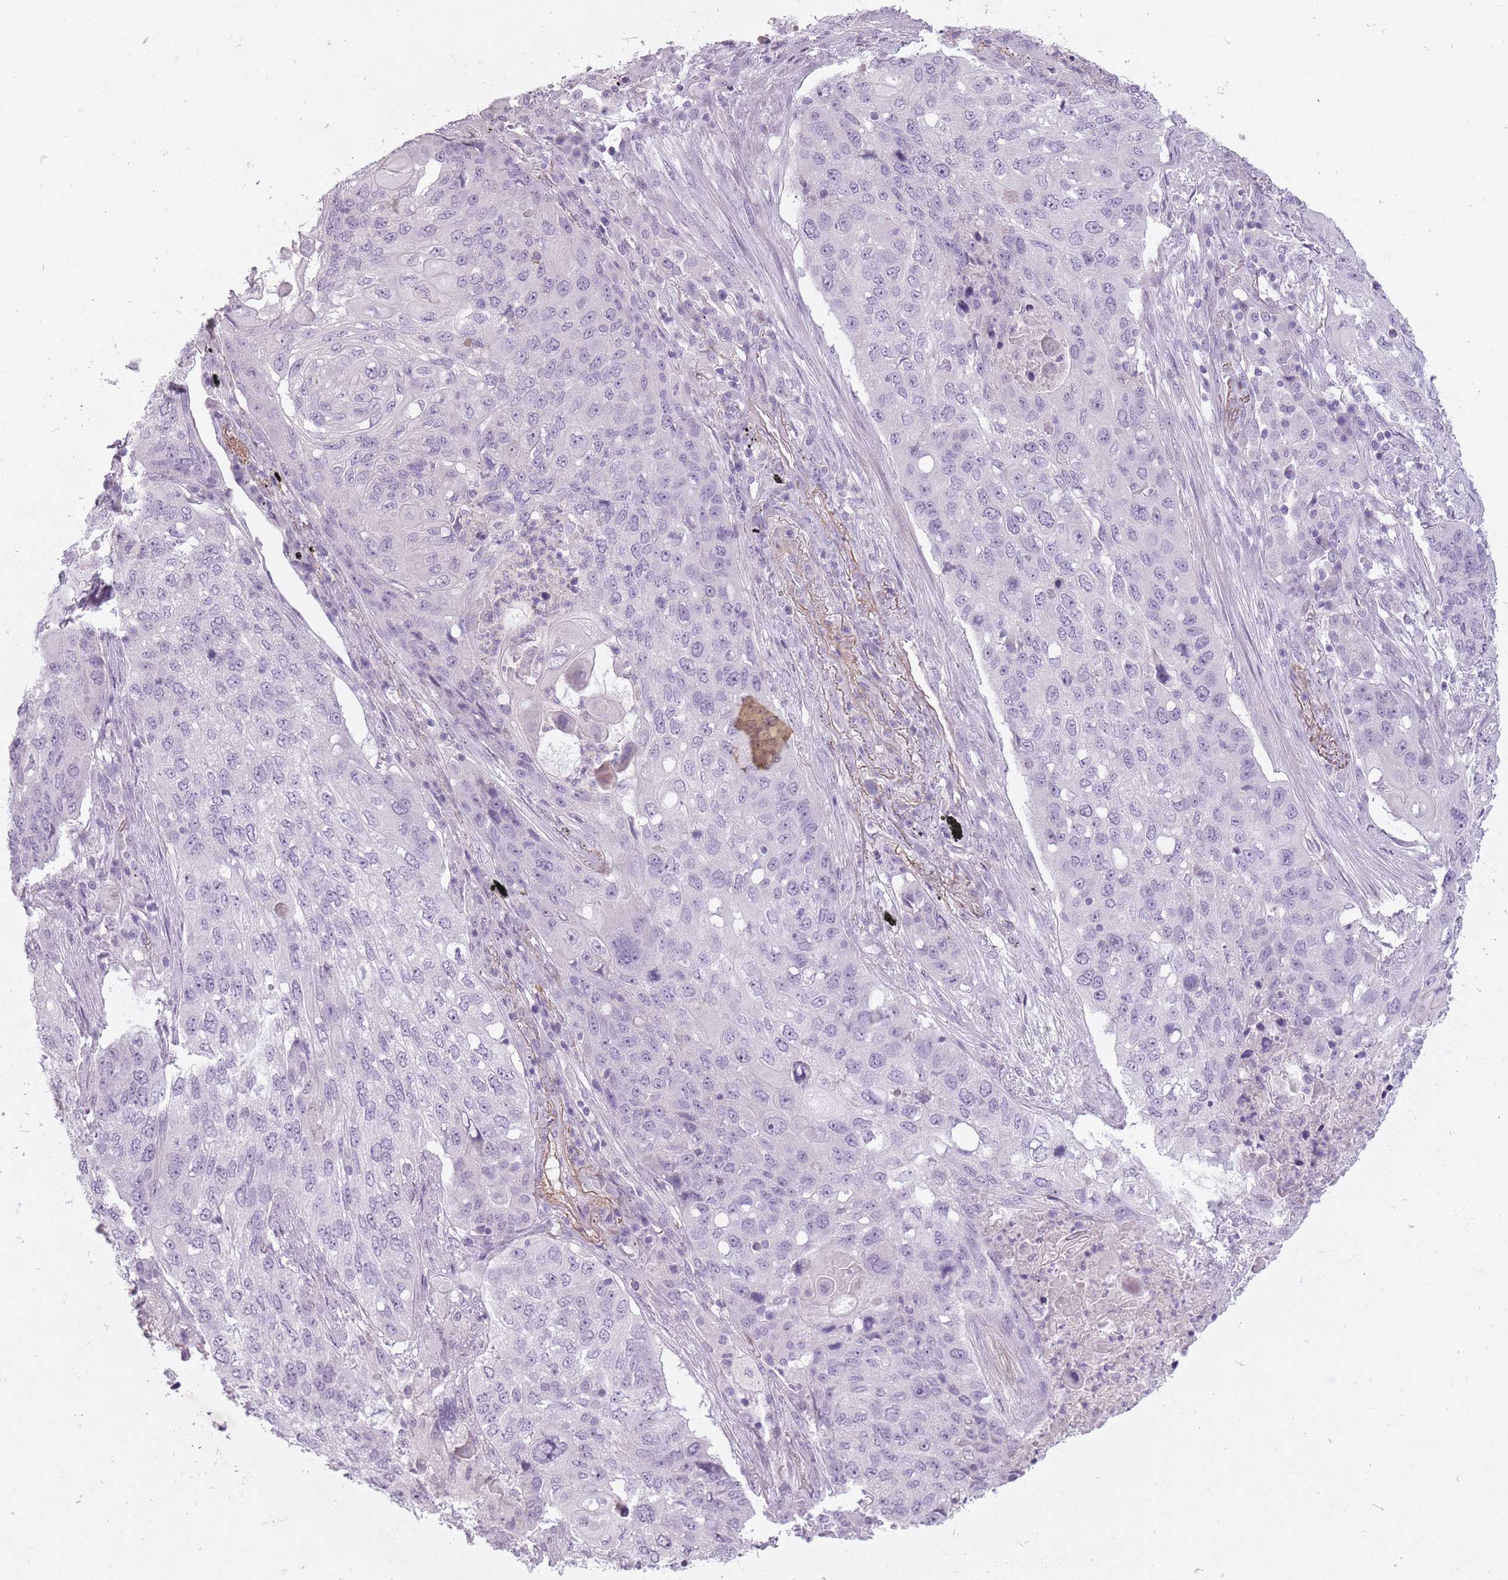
{"staining": {"intensity": "negative", "quantity": "none", "location": "none"}, "tissue": "lung cancer", "cell_type": "Tumor cells", "image_type": "cancer", "snomed": [{"axis": "morphology", "description": "Squamous cell carcinoma, NOS"}, {"axis": "topography", "description": "Lung"}], "caption": "Tumor cells show no significant protein expression in lung cancer (squamous cell carcinoma).", "gene": "RFX4", "patient": {"sex": "female", "age": 63}}